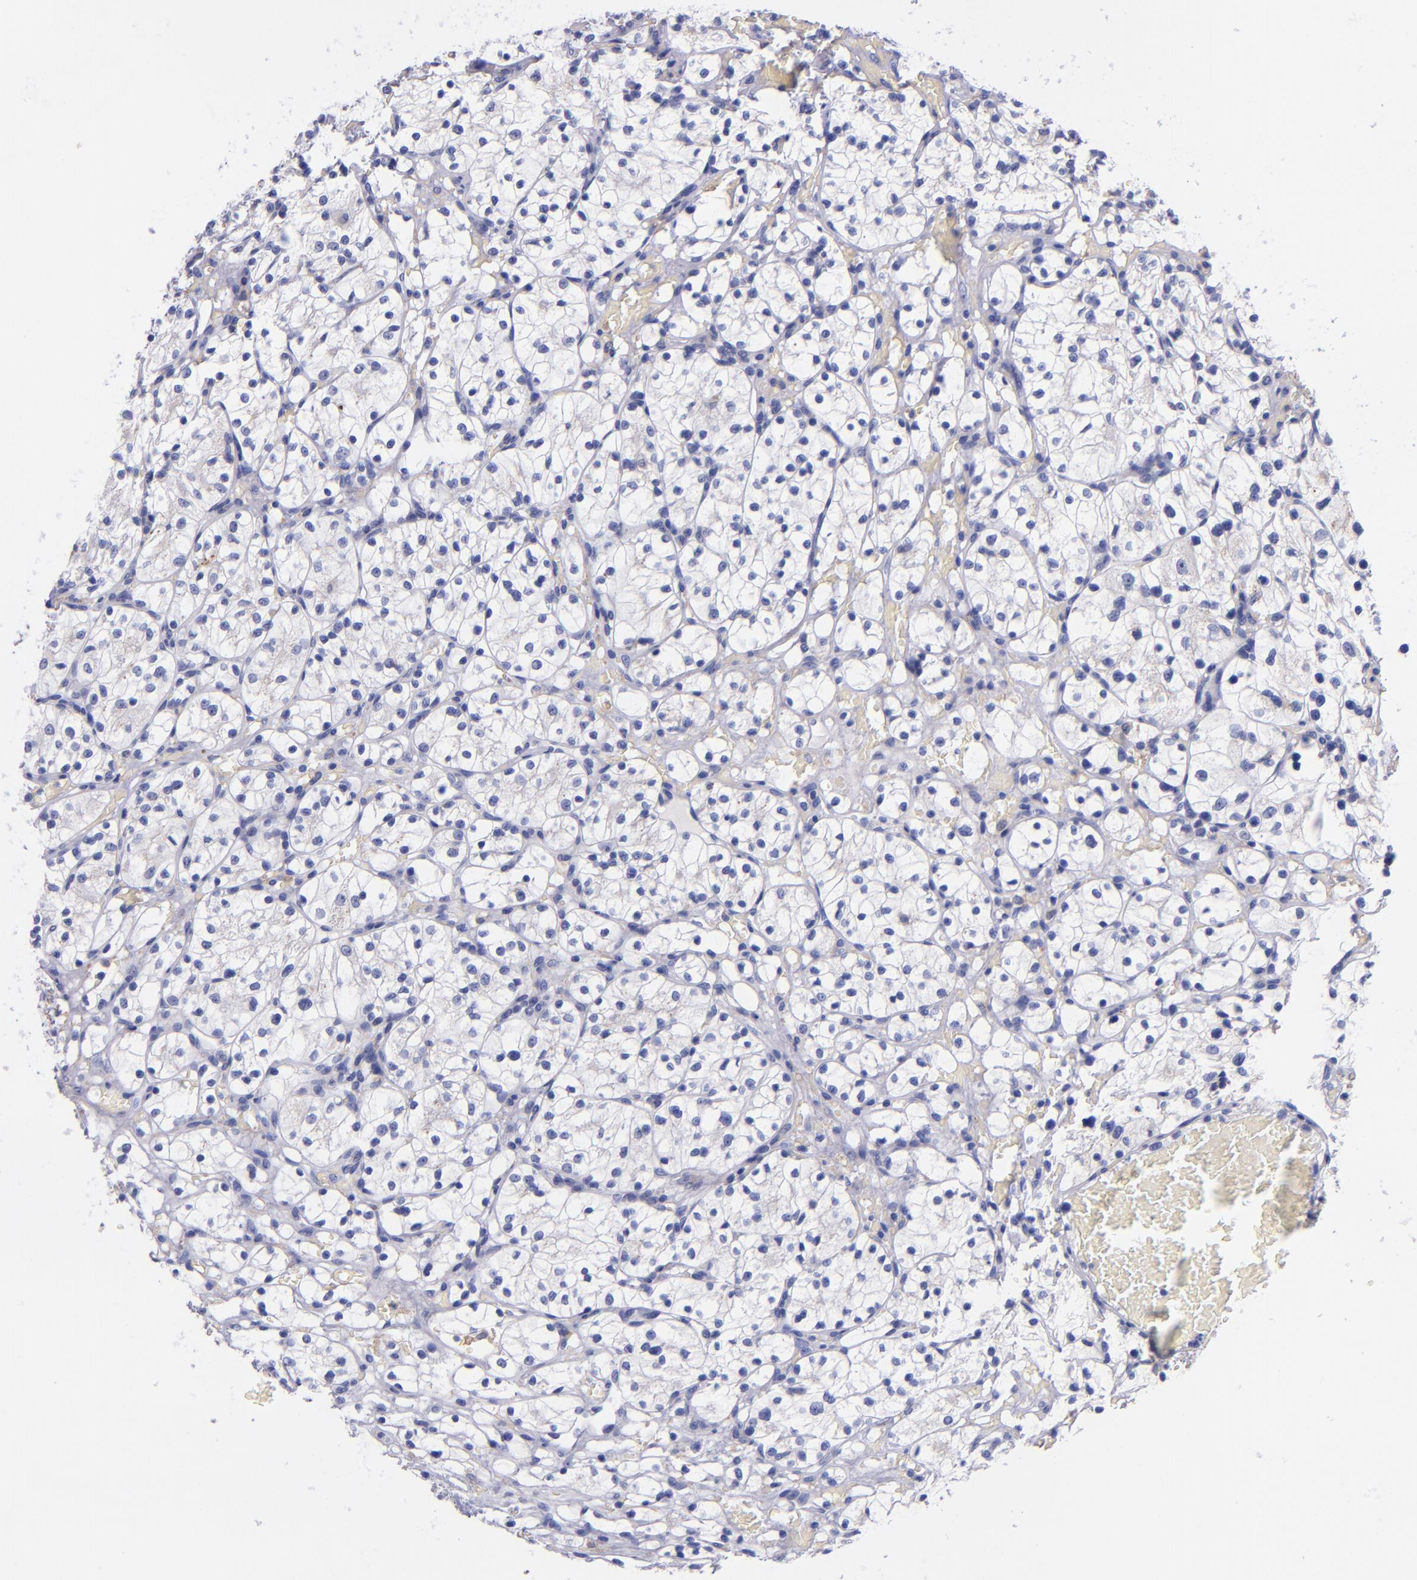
{"staining": {"intensity": "negative", "quantity": "none", "location": "none"}, "tissue": "renal cancer", "cell_type": "Tumor cells", "image_type": "cancer", "snomed": [{"axis": "morphology", "description": "Adenocarcinoma, NOS"}, {"axis": "topography", "description": "Kidney"}], "caption": "High magnification brightfield microscopy of renal cancer (adenocarcinoma) stained with DAB (3,3'-diaminobenzidine) (brown) and counterstained with hematoxylin (blue): tumor cells show no significant positivity.", "gene": "IVL", "patient": {"sex": "female", "age": 60}}